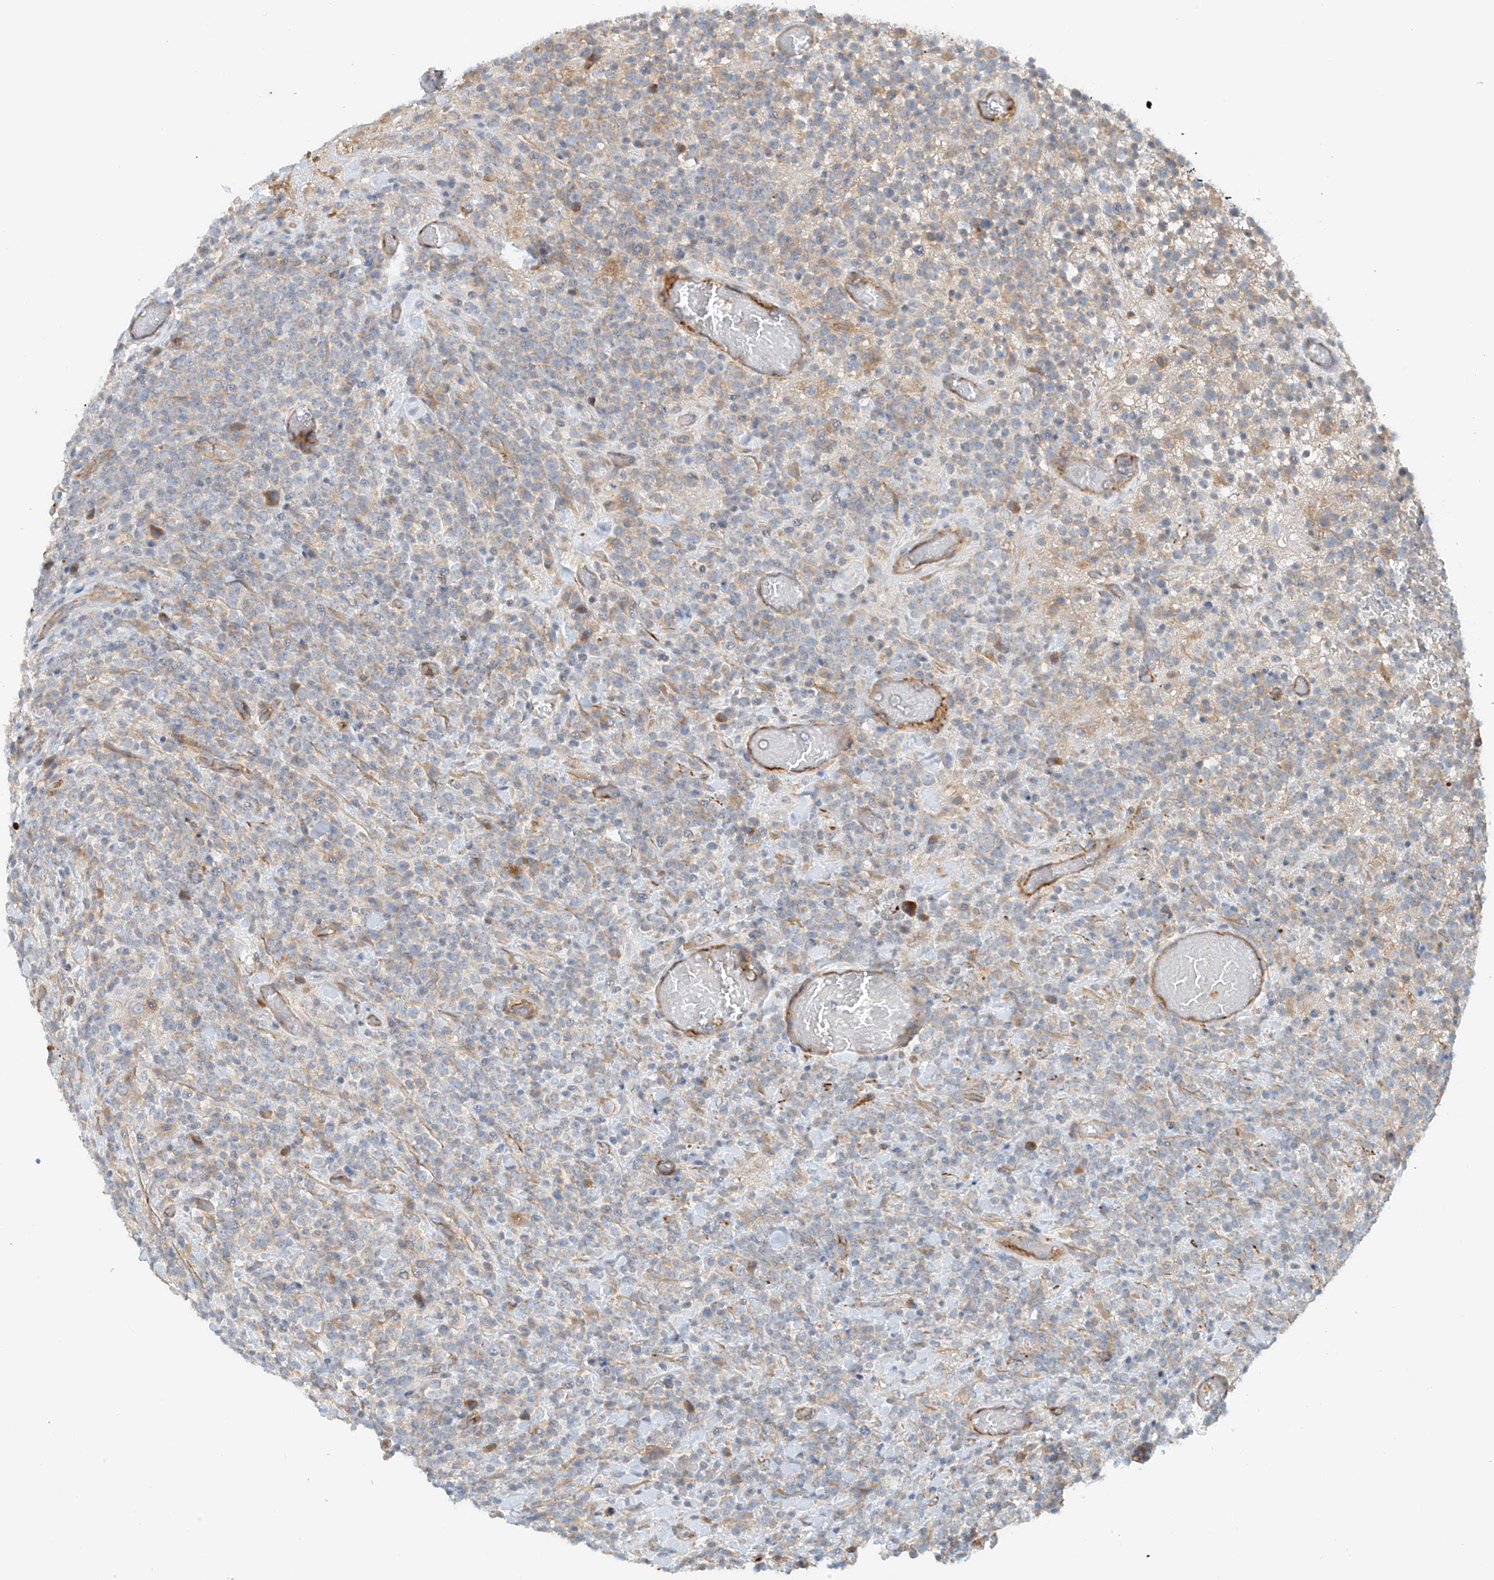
{"staining": {"intensity": "weak", "quantity": "25%-75%", "location": "cytoplasmic/membranous"}, "tissue": "lymphoma", "cell_type": "Tumor cells", "image_type": "cancer", "snomed": [{"axis": "morphology", "description": "Malignant lymphoma, non-Hodgkin's type, High grade"}, {"axis": "topography", "description": "Colon"}], "caption": "Protein expression analysis of human lymphoma reveals weak cytoplasmic/membranous expression in about 25%-75% of tumor cells.", "gene": "LYRM9", "patient": {"sex": "female", "age": 53}}